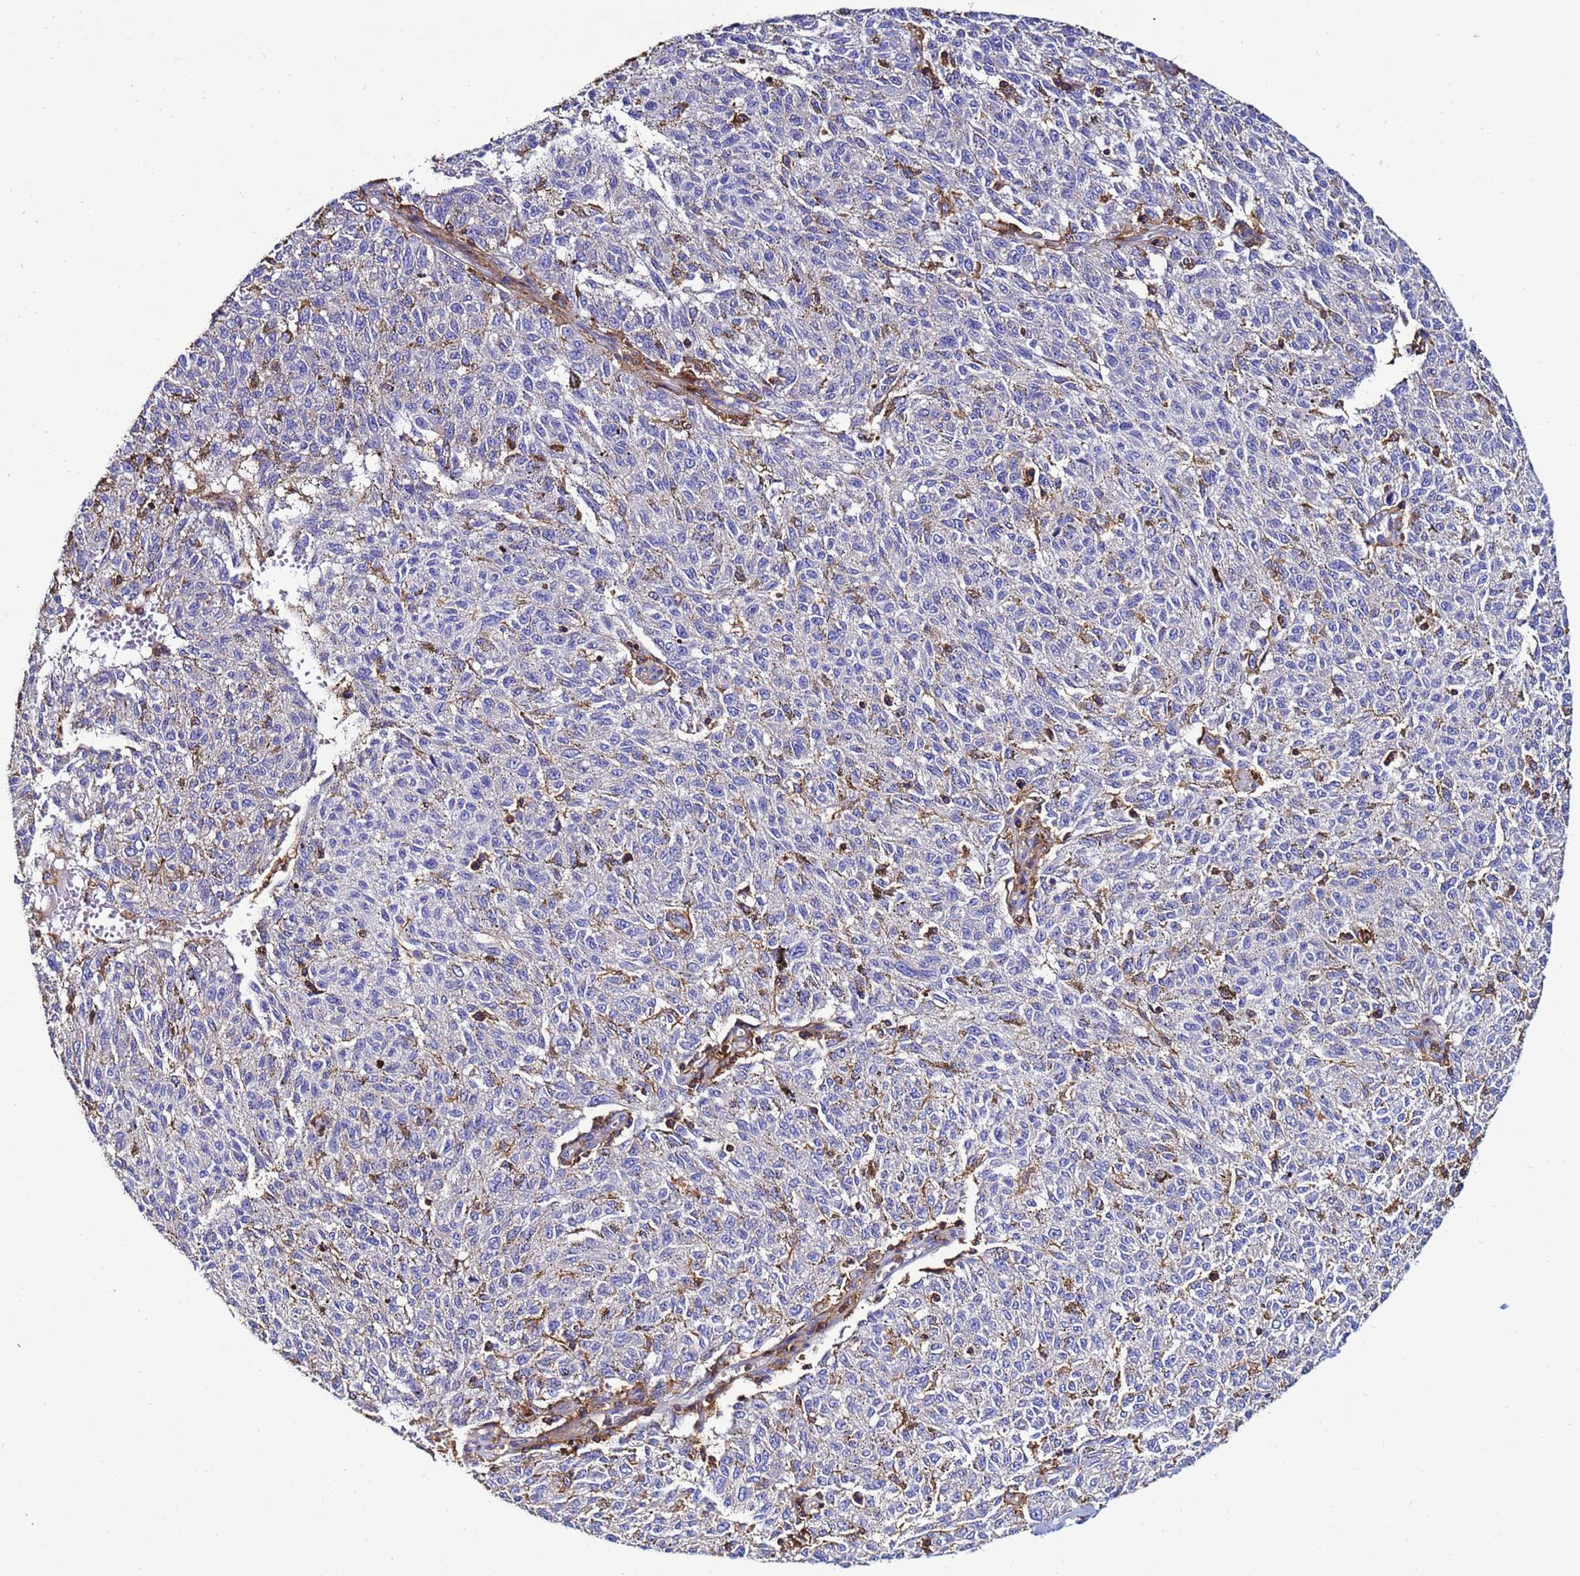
{"staining": {"intensity": "negative", "quantity": "none", "location": "none"}, "tissue": "melanoma", "cell_type": "Tumor cells", "image_type": "cancer", "snomed": [{"axis": "morphology", "description": "Malignant melanoma, NOS"}, {"axis": "topography", "description": "Skin"}], "caption": "High power microscopy image of an immunohistochemistry (IHC) histopathology image of melanoma, revealing no significant staining in tumor cells. (Brightfield microscopy of DAB (3,3'-diaminobenzidine) IHC at high magnification).", "gene": "ACTB", "patient": {"sex": "female", "age": 72}}